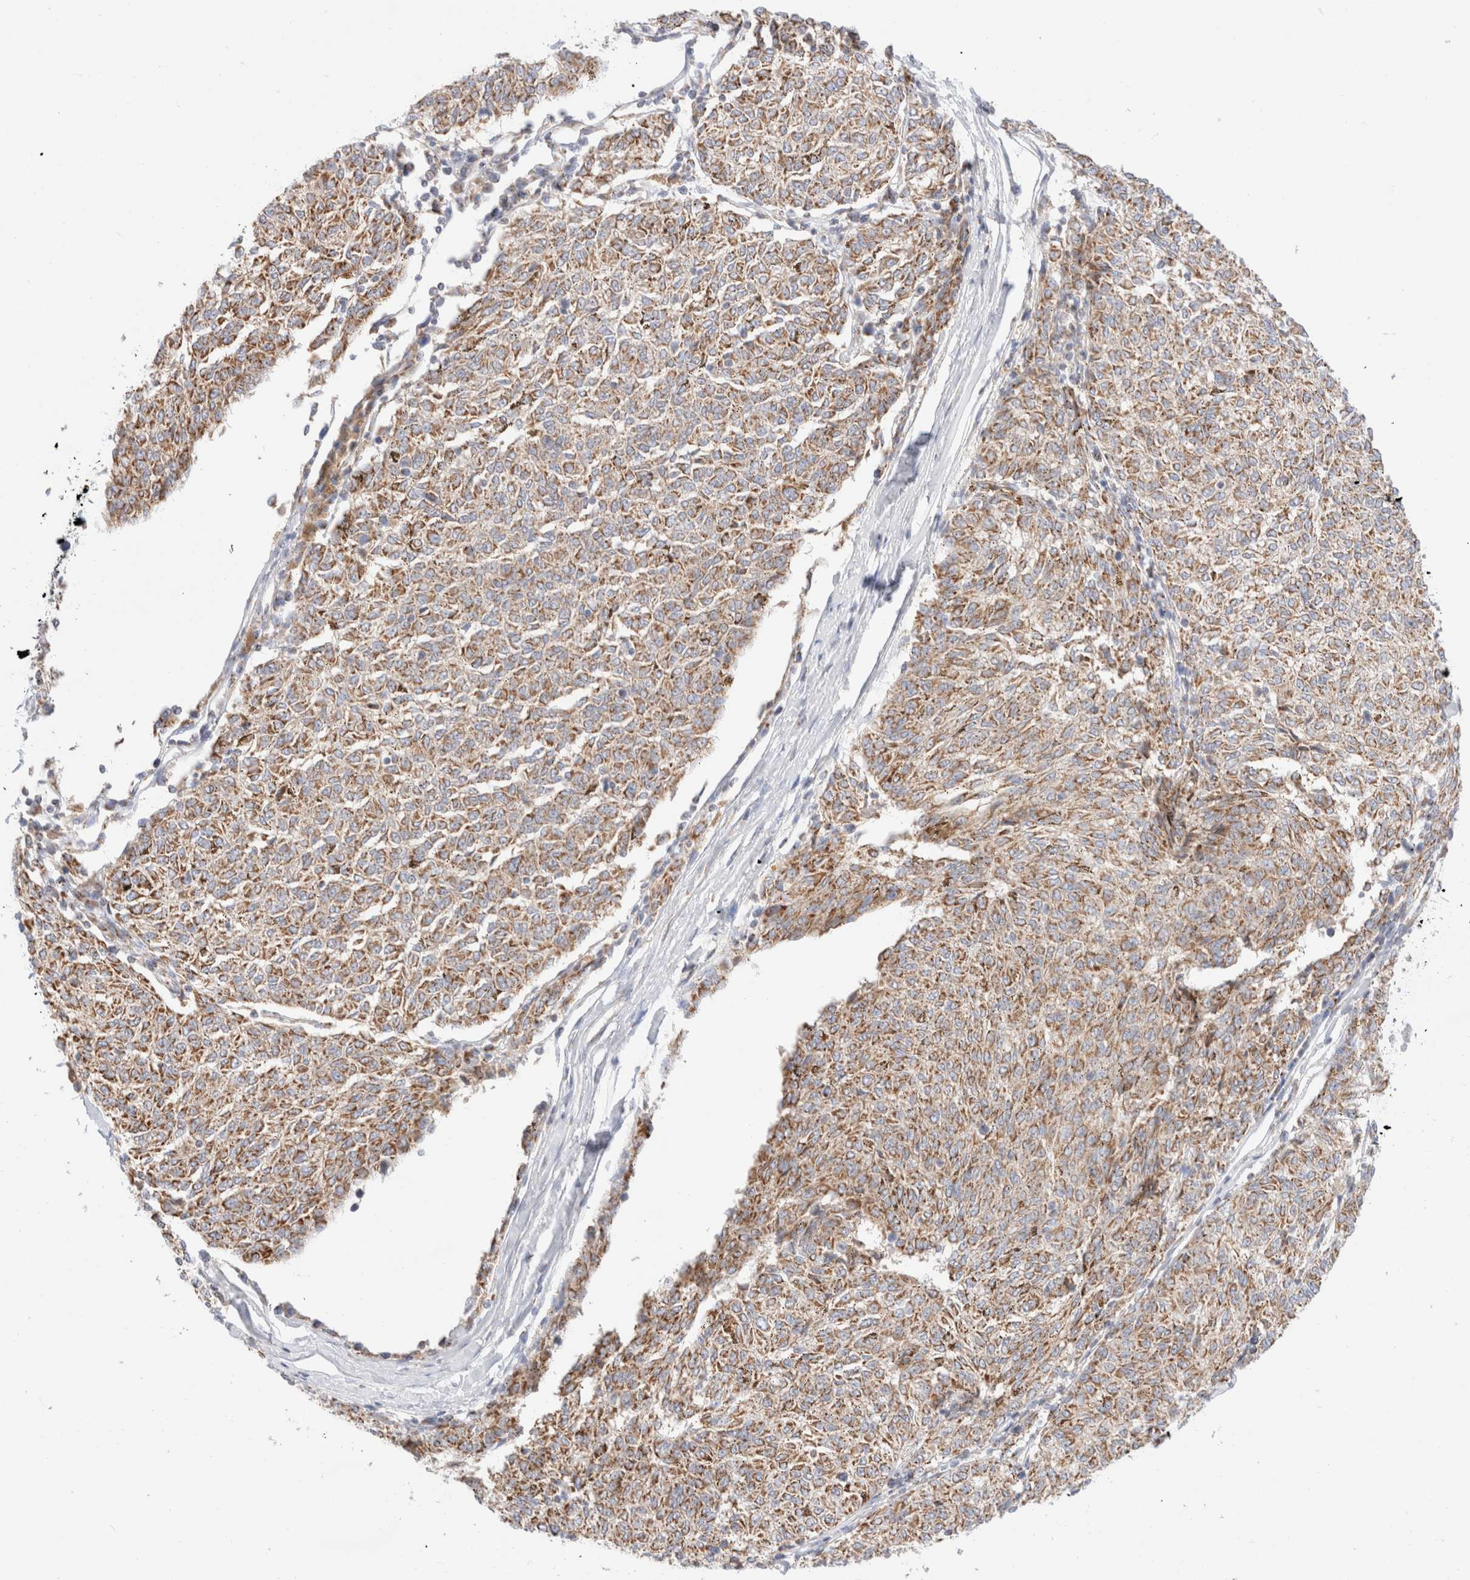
{"staining": {"intensity": "moderate", "quantity": ">75%", "location": "cytoplasmic/membranous"}, "tissue": "melanoma", "cell_type": "Tumor cells", "image_type": "cancer", "snomed": [{"axis": "morphology", "description": "Malignant melanoma, NOS"}, {"axis": "topography", "description": "Skin"}], "caption": "Melanoma stained with a brown dye demonstrates moderate cytoplasmic/membranous positive positivity in approximately >75% of tumor cells.", "gene": "ATP6V1C1", "patient": {"sex": "female", "age": 72}}